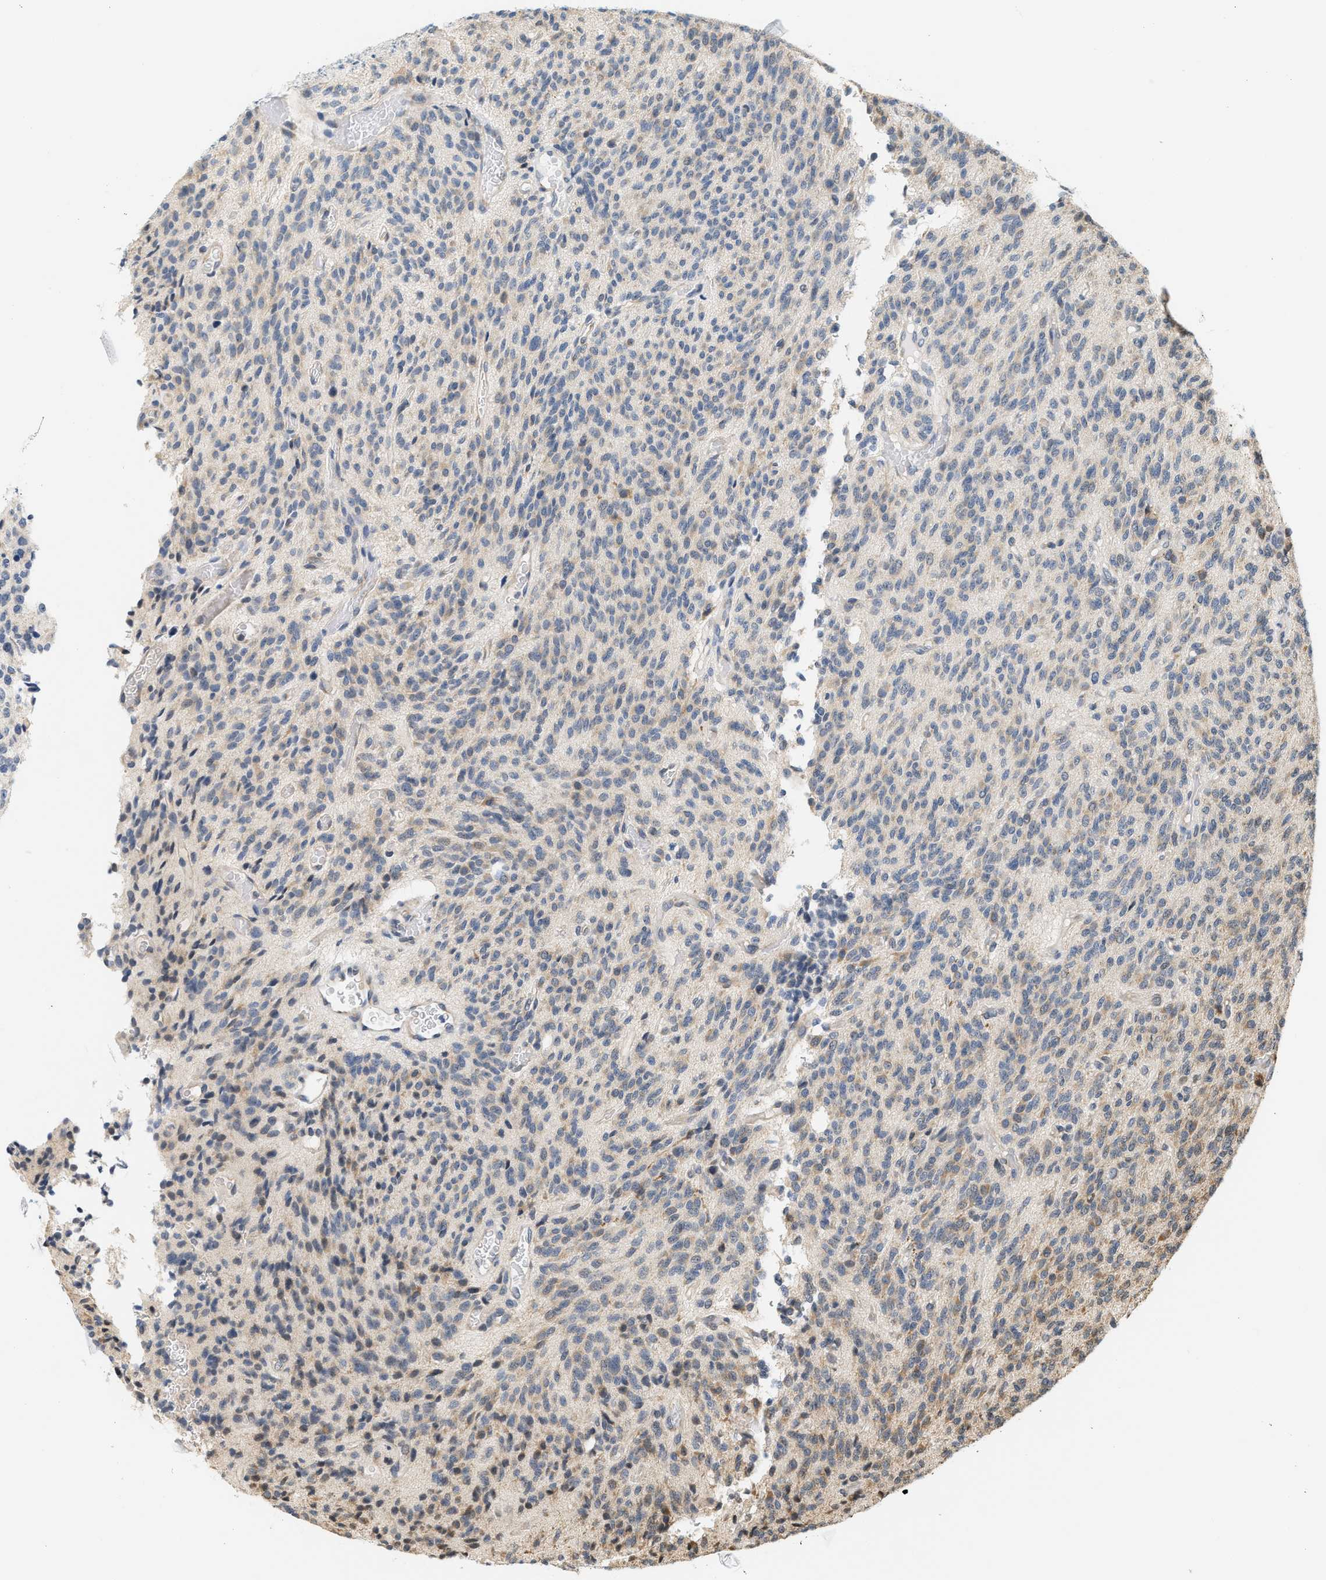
{"staining": {"intensity": "weak", "quantity": "<25%", "location": "cytoplasmic/membranous"}, "tissue": "glioma", "cell_type": "Tumor cells", "image_type": "cancer", "snomed": [{"axis": "morphology", "description": "Glioma, malignant, High grade"}, {"axis": "topography", "description": "Brain"}], "caption": "A photomicrograph of human malignant high-grade glioma is negative for staining in tumor cells. (Brightfield microscopy of DAB immunohistochemistry (IHC) at high magnification).", "gene": "GIGYF1", "patient": {"sex": "male", "age": 34}}